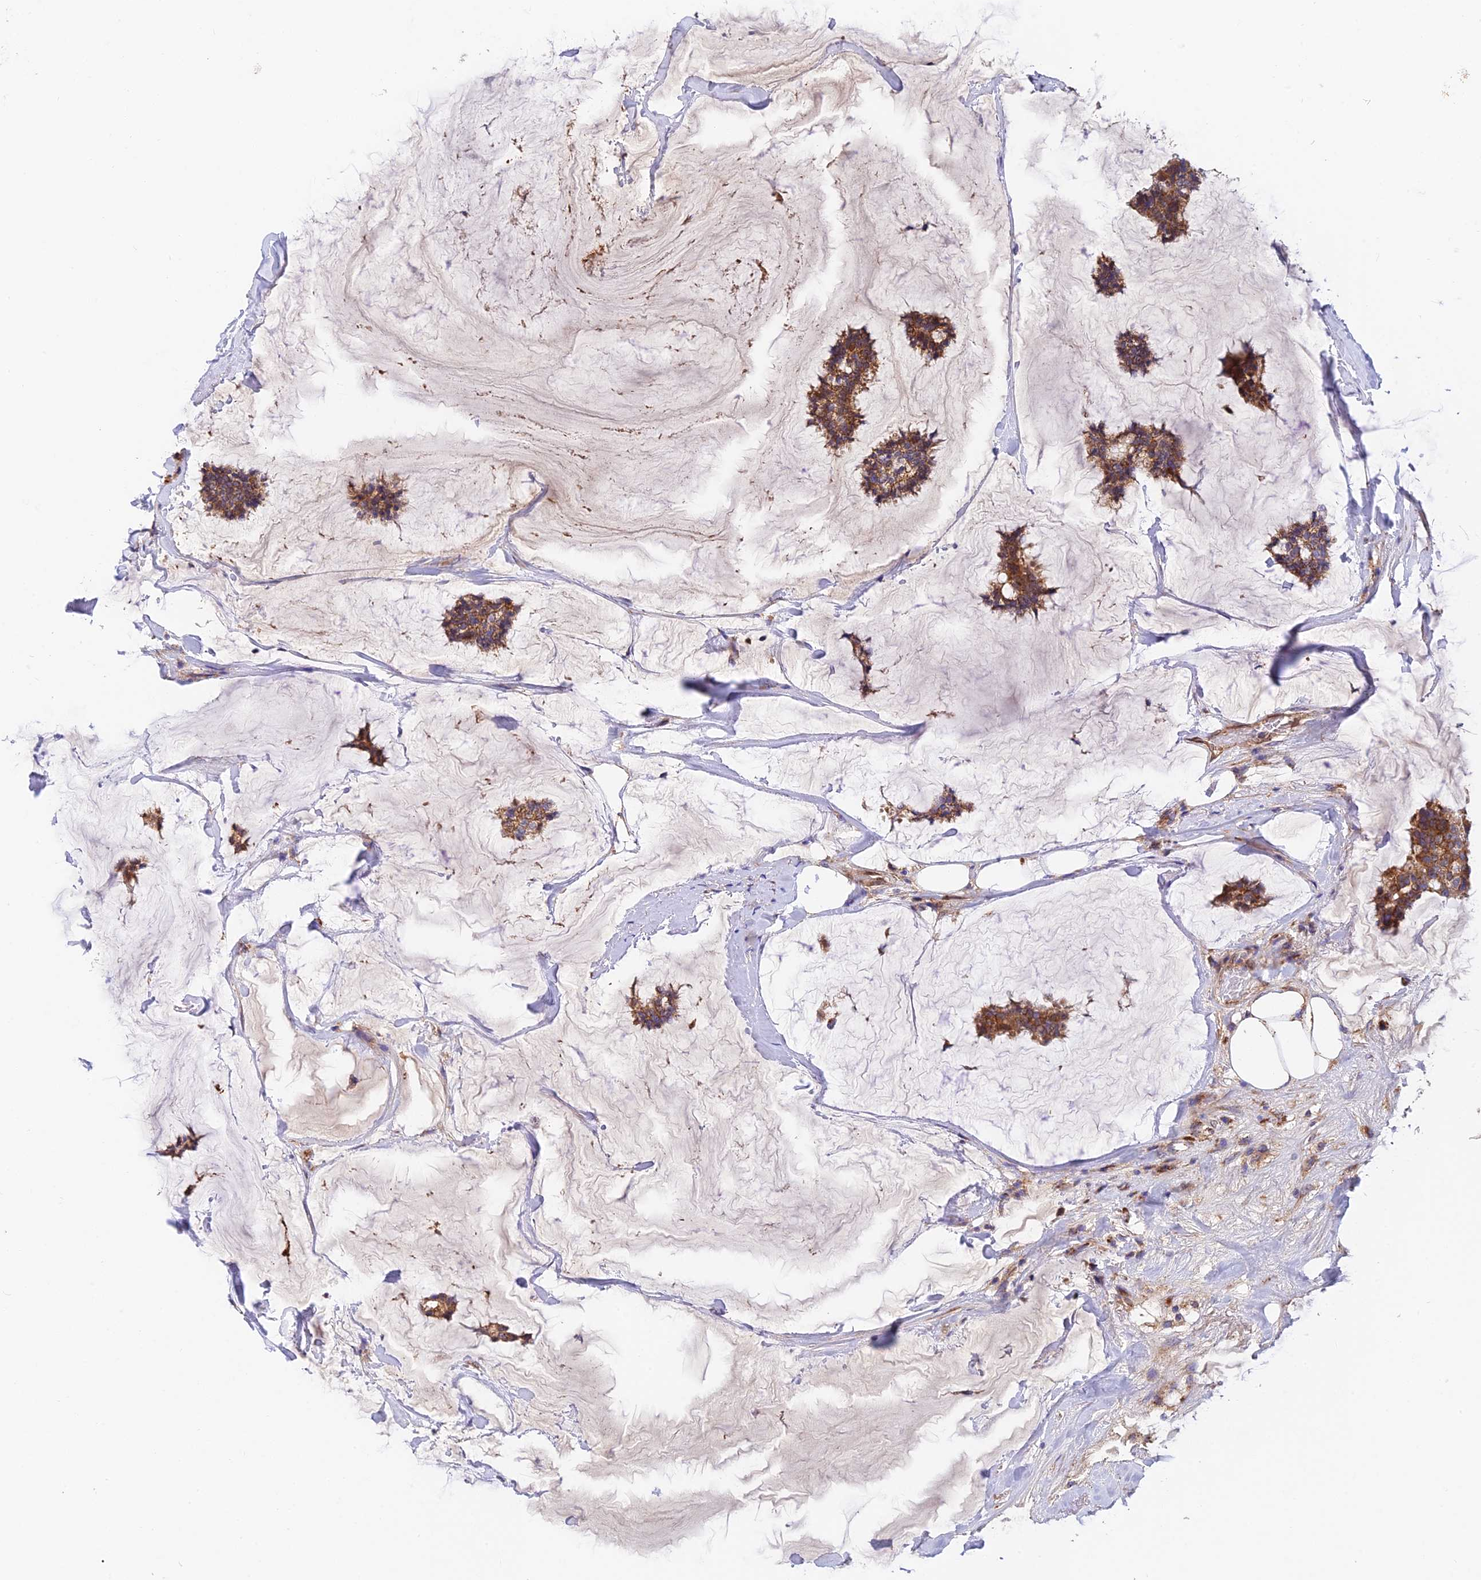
{"staining": {"intensity": "moderate", "quantity": ">75%", "location": "cytoplasmic/membranous"}, "tissue": "breast cancer", "cell_type": "Tumor cells", "image_type": "cancer", "snomed": [{"axis": "morphology", "description": "Duct carcinoma"}, {"axis": "topography", "description": "Breast"}], "caption": "Immunohistochemical staining of human breast infiltrating ductal carcinoma shows moderate cytoplasmic/membranous protein staining in approximately >75% of tumor cells.", "gene": "PODNL1", "patient": {"sex": "female", "age": 93}}